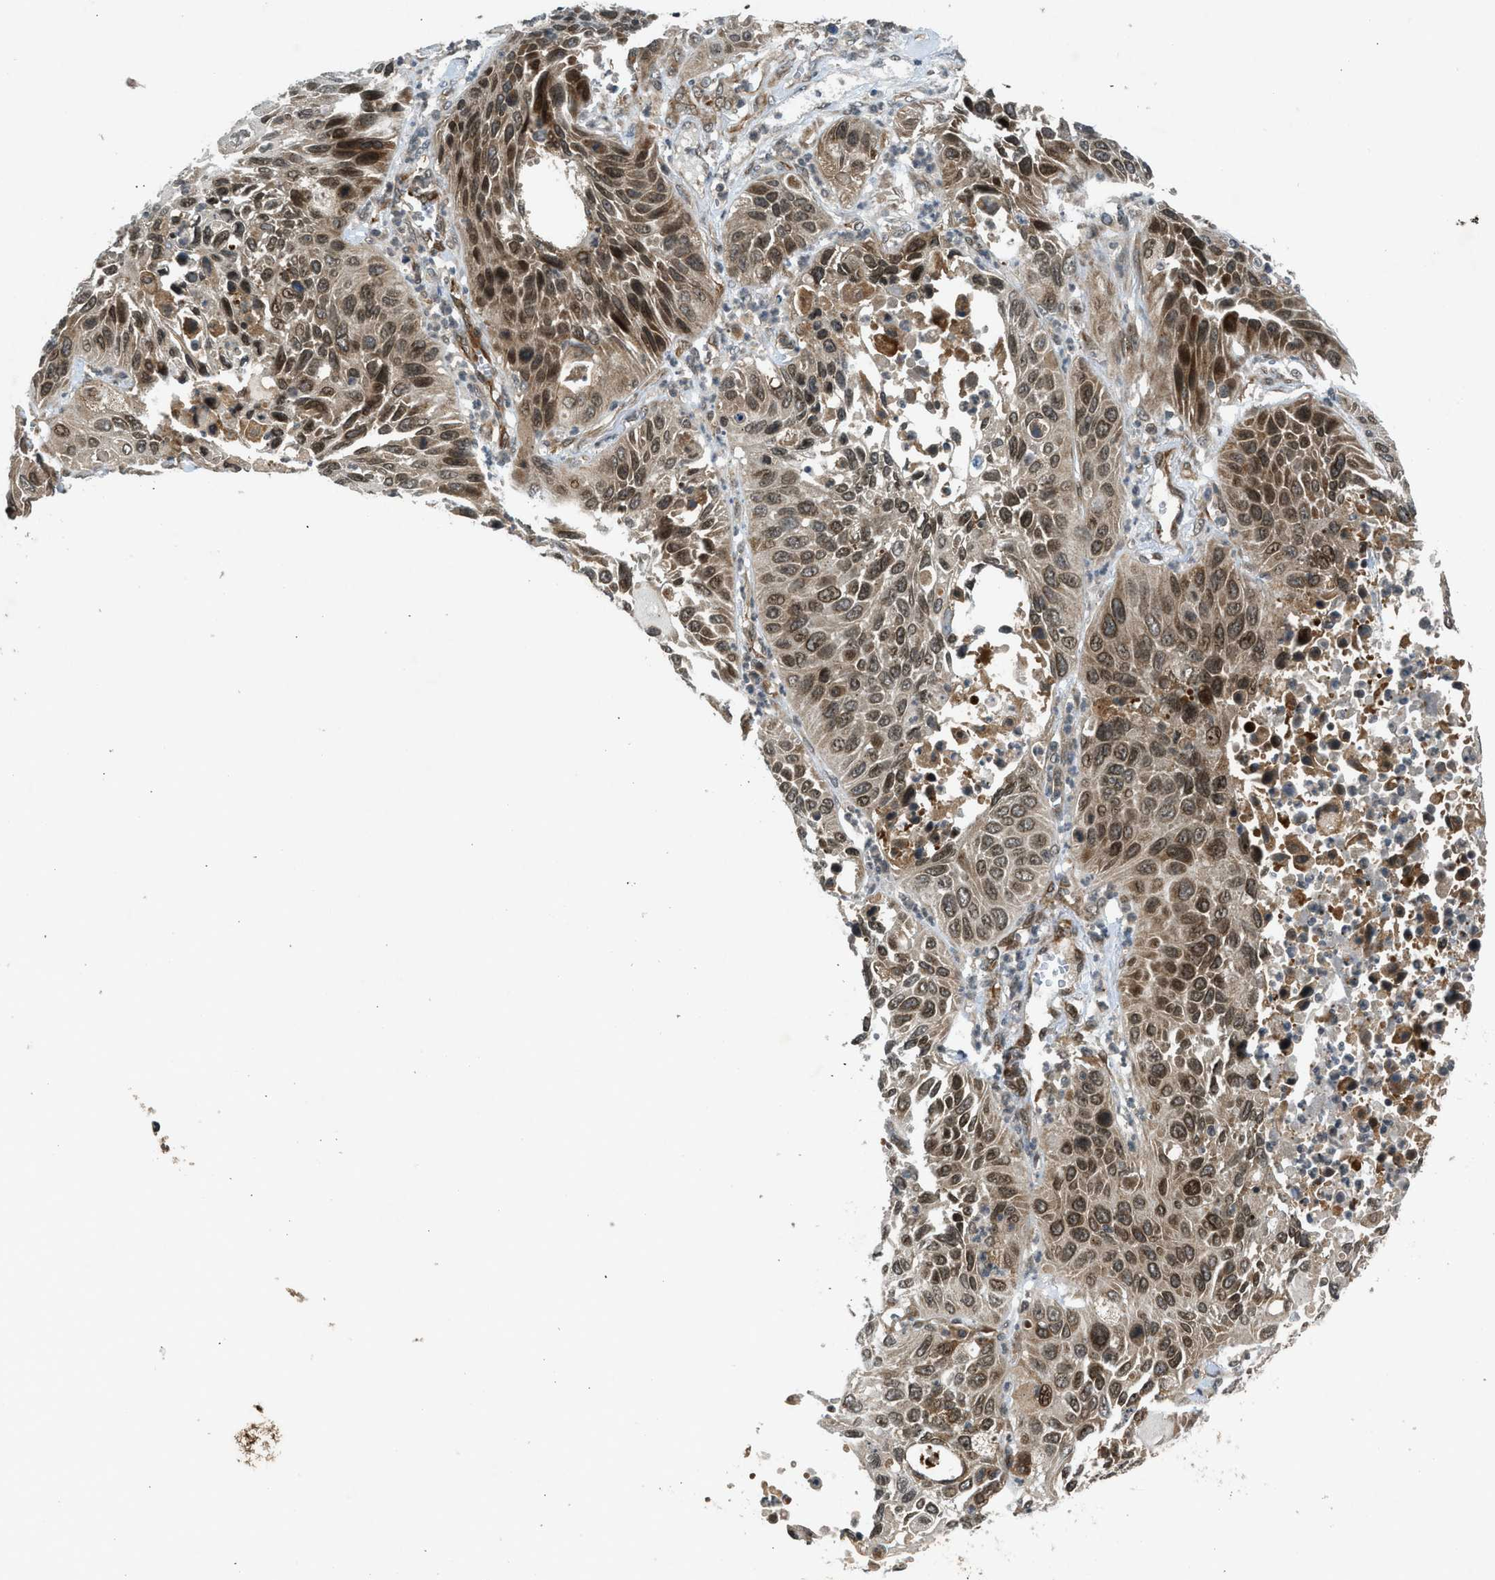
{"staining": {"intensity": "strong", "quantity": ">75%", "location": "cytoplasmic/membranous,nuclear"}, "tissue": "lung cancer", "cell_type": "Tumor cells", "image_type": "cancer", "snomed": [{"axis": "morphology", "description": "Squamous cell carcinoma, NOS"}, {"axis": "topography", "description": "Lung"}], "caption": "A high amount of strong cytoplasmic/membranous and nuclear staining is seen in about >75% of tumor cells in squamous cell carcinoma (lung) tissue.", "gene": "TXNL1", "patient": {"sex": "female", "age": 76}}